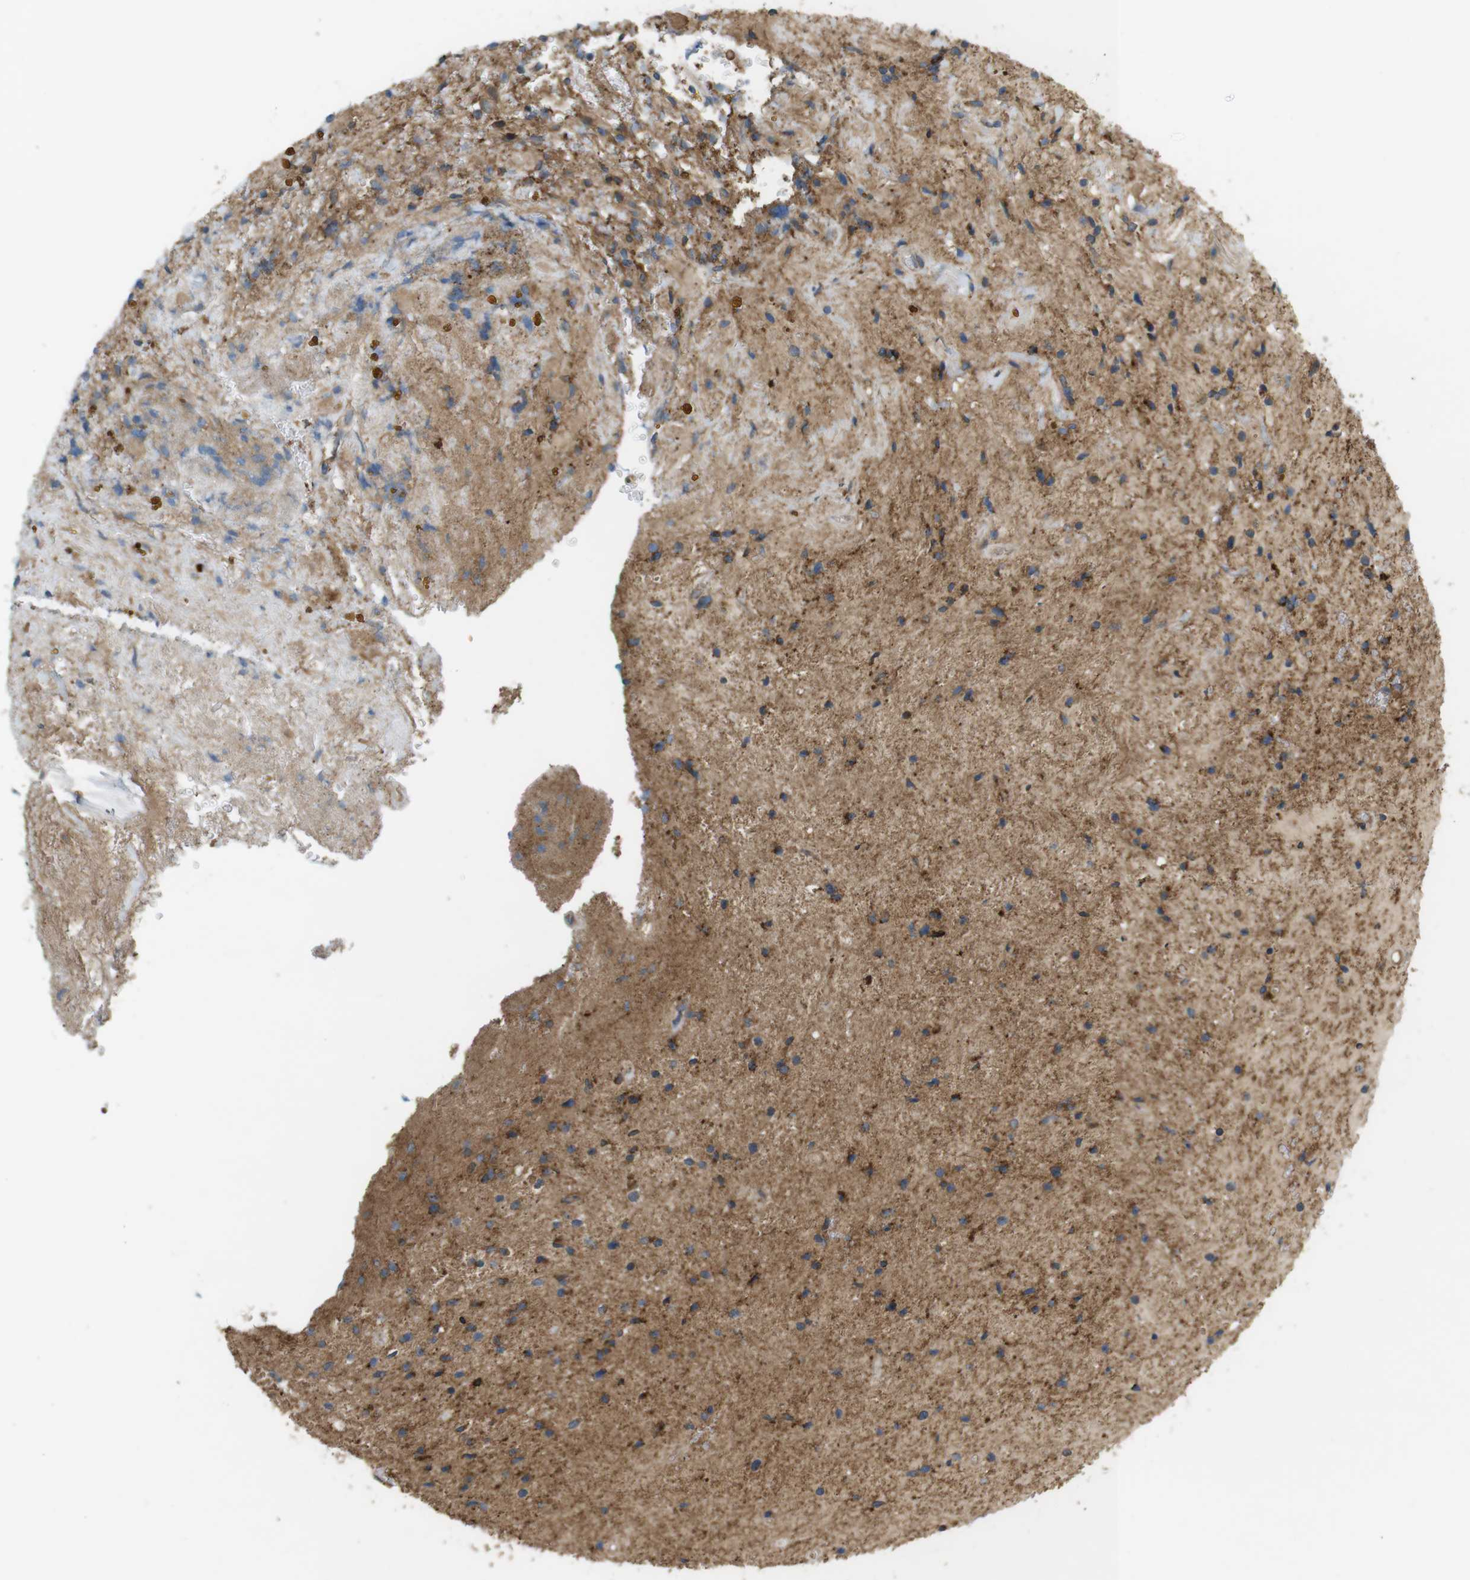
{"staining": {"intensity": "moderate", "quantity": "<25%", "location": "cytoplasmic/membranous"}, "tissue": "glioma", "cell_type": "Tumor cells", "image_type": "cancer", "snomed": [{"axis": "morphology", "description": "Glioma, malignant, High grade"}, {"axis": "topography", "description": "Brain"}], "caption": "IHC of glioma shows low levels of moderate cytoplasmic/membranous positivity in approximately <25% of tumor cells.", "gene": "DDAH2", "patient": {"sex": "male", "age": 33}}